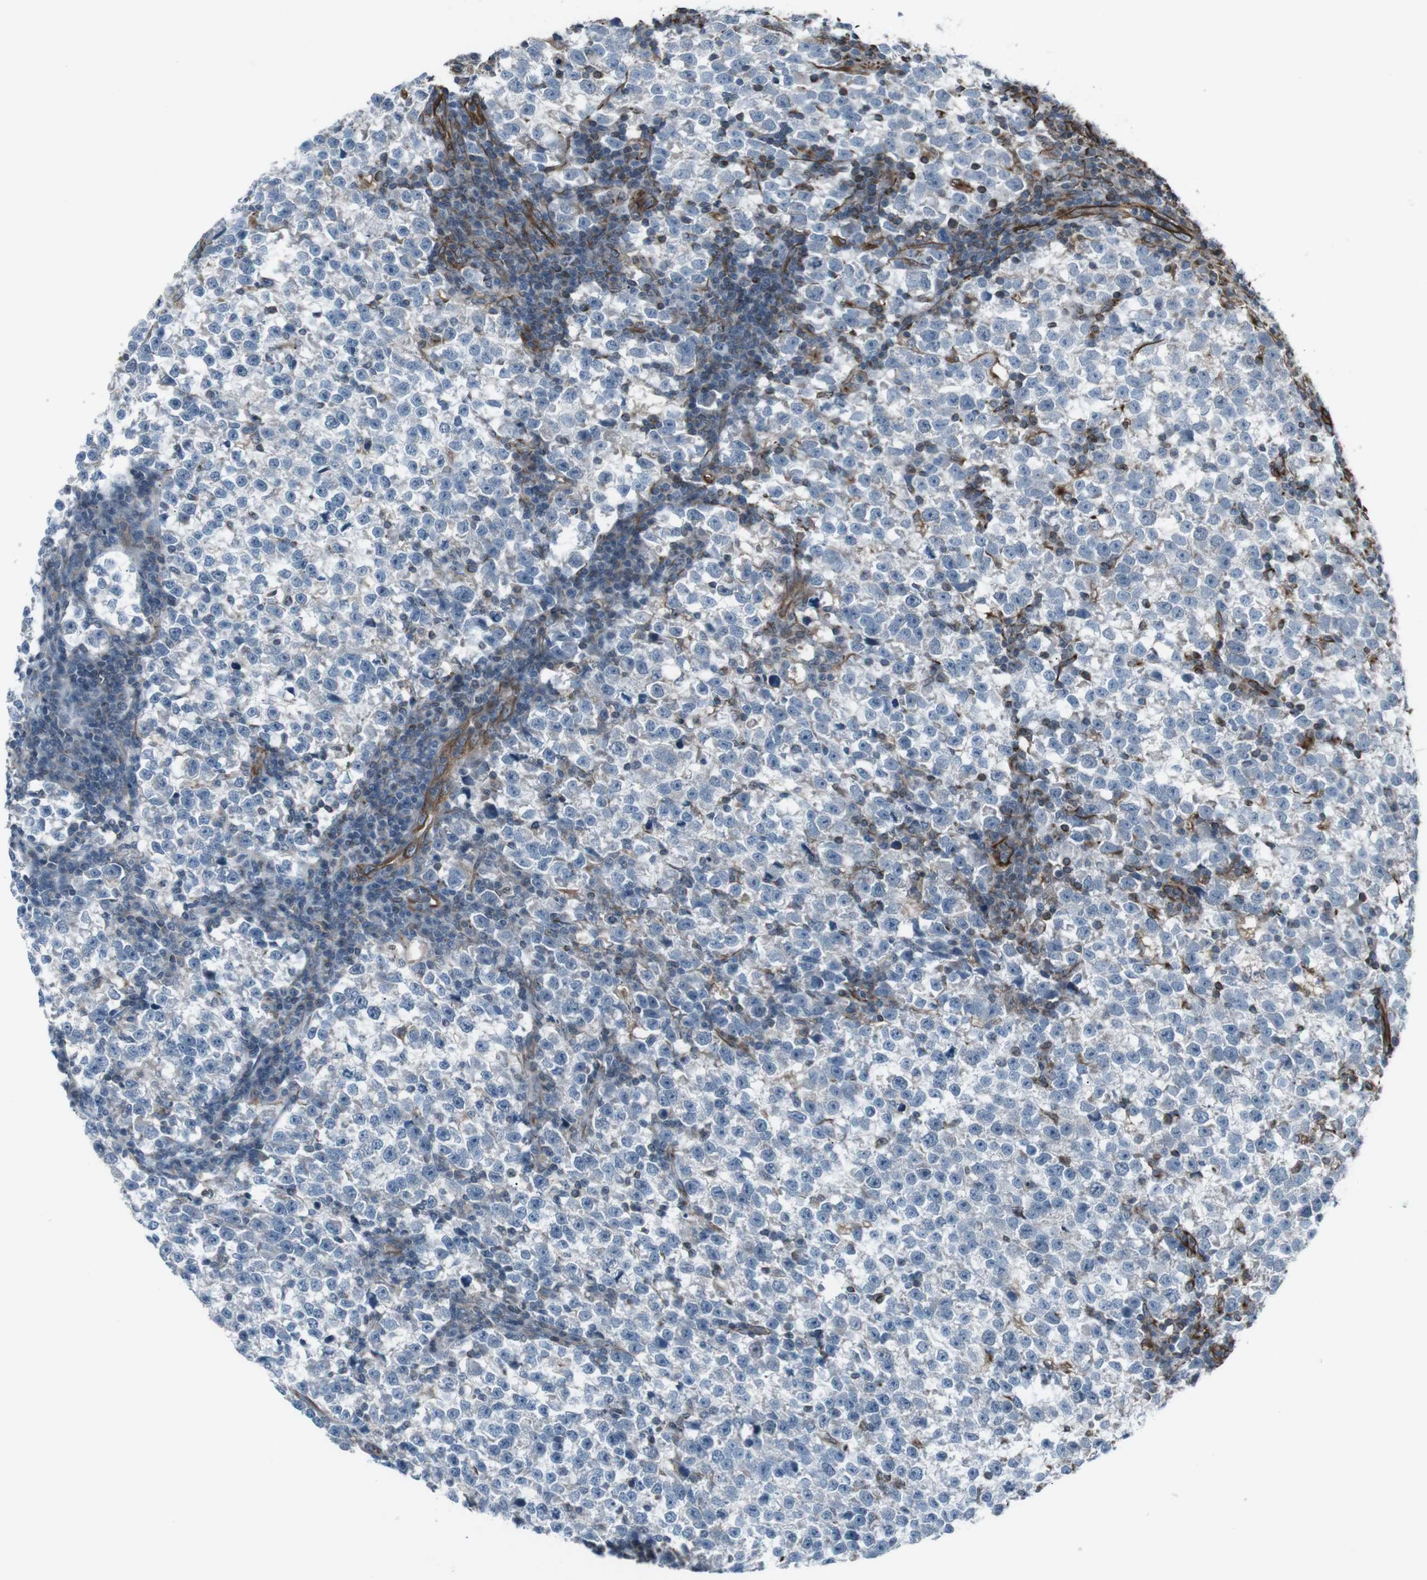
{"staining": {"intensity": "negative", "quantity": "none", "location": "none"}, "tissue": "testis cancer", "cell_type": "Tumor cells", "image_type": "cancer", "snomed": [{"axis": "morphology", "description": "Normal tissue, NOS"}, {"axis": "morphology", "description": "Seminoma, NOS"}, {"axis": "topography", "description": "Testis"}], "caption": "This is an immunohistochemistry (IHC) image of human testis cancer. There is no positivity in tumor cells.", "gene": "TMEM141", "patient": {"sex": "male", "age": 43}}